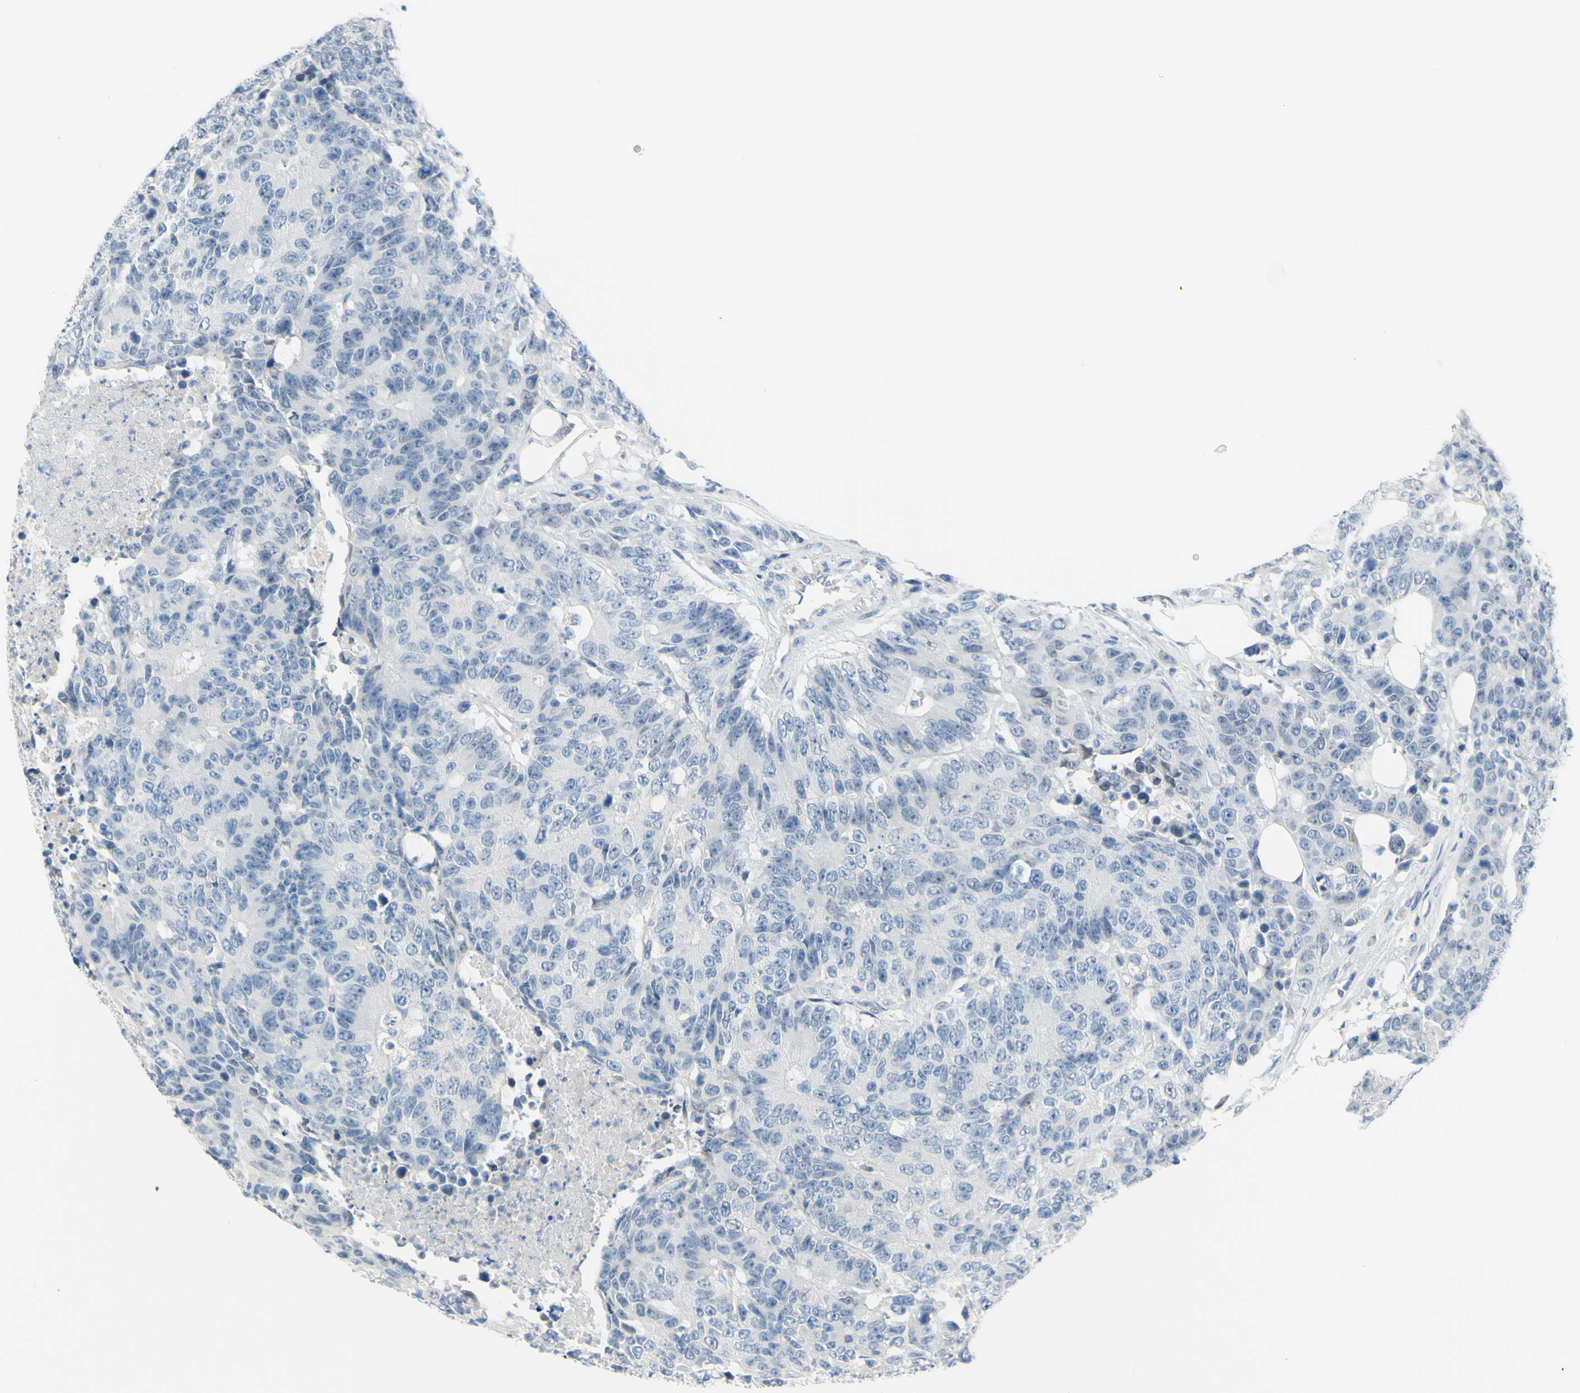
{"staining": {"intensity": "negative", "quantity": "none", "location": "none"}, "tissue": "colorectal cancer", "cell_type": "Tumor cells", "image_type": "cancer", "snomed": [{"axis": "morphology", "description": "Adenocarcinoma, NOS"}, {"axis": "topography", "description": "Colon"}], "caption": "This histopathology image is of colorectal cancer stained with immunohistochemistry (IHC) to label a protein in brown with the nuclei are counter-stained blue. There is no expression in tumor cells. (Immunohistochemistry, brightfield microscopy, high magnification).", "gene": "DCT", "patient": {"sex": "female", "age": 86}}